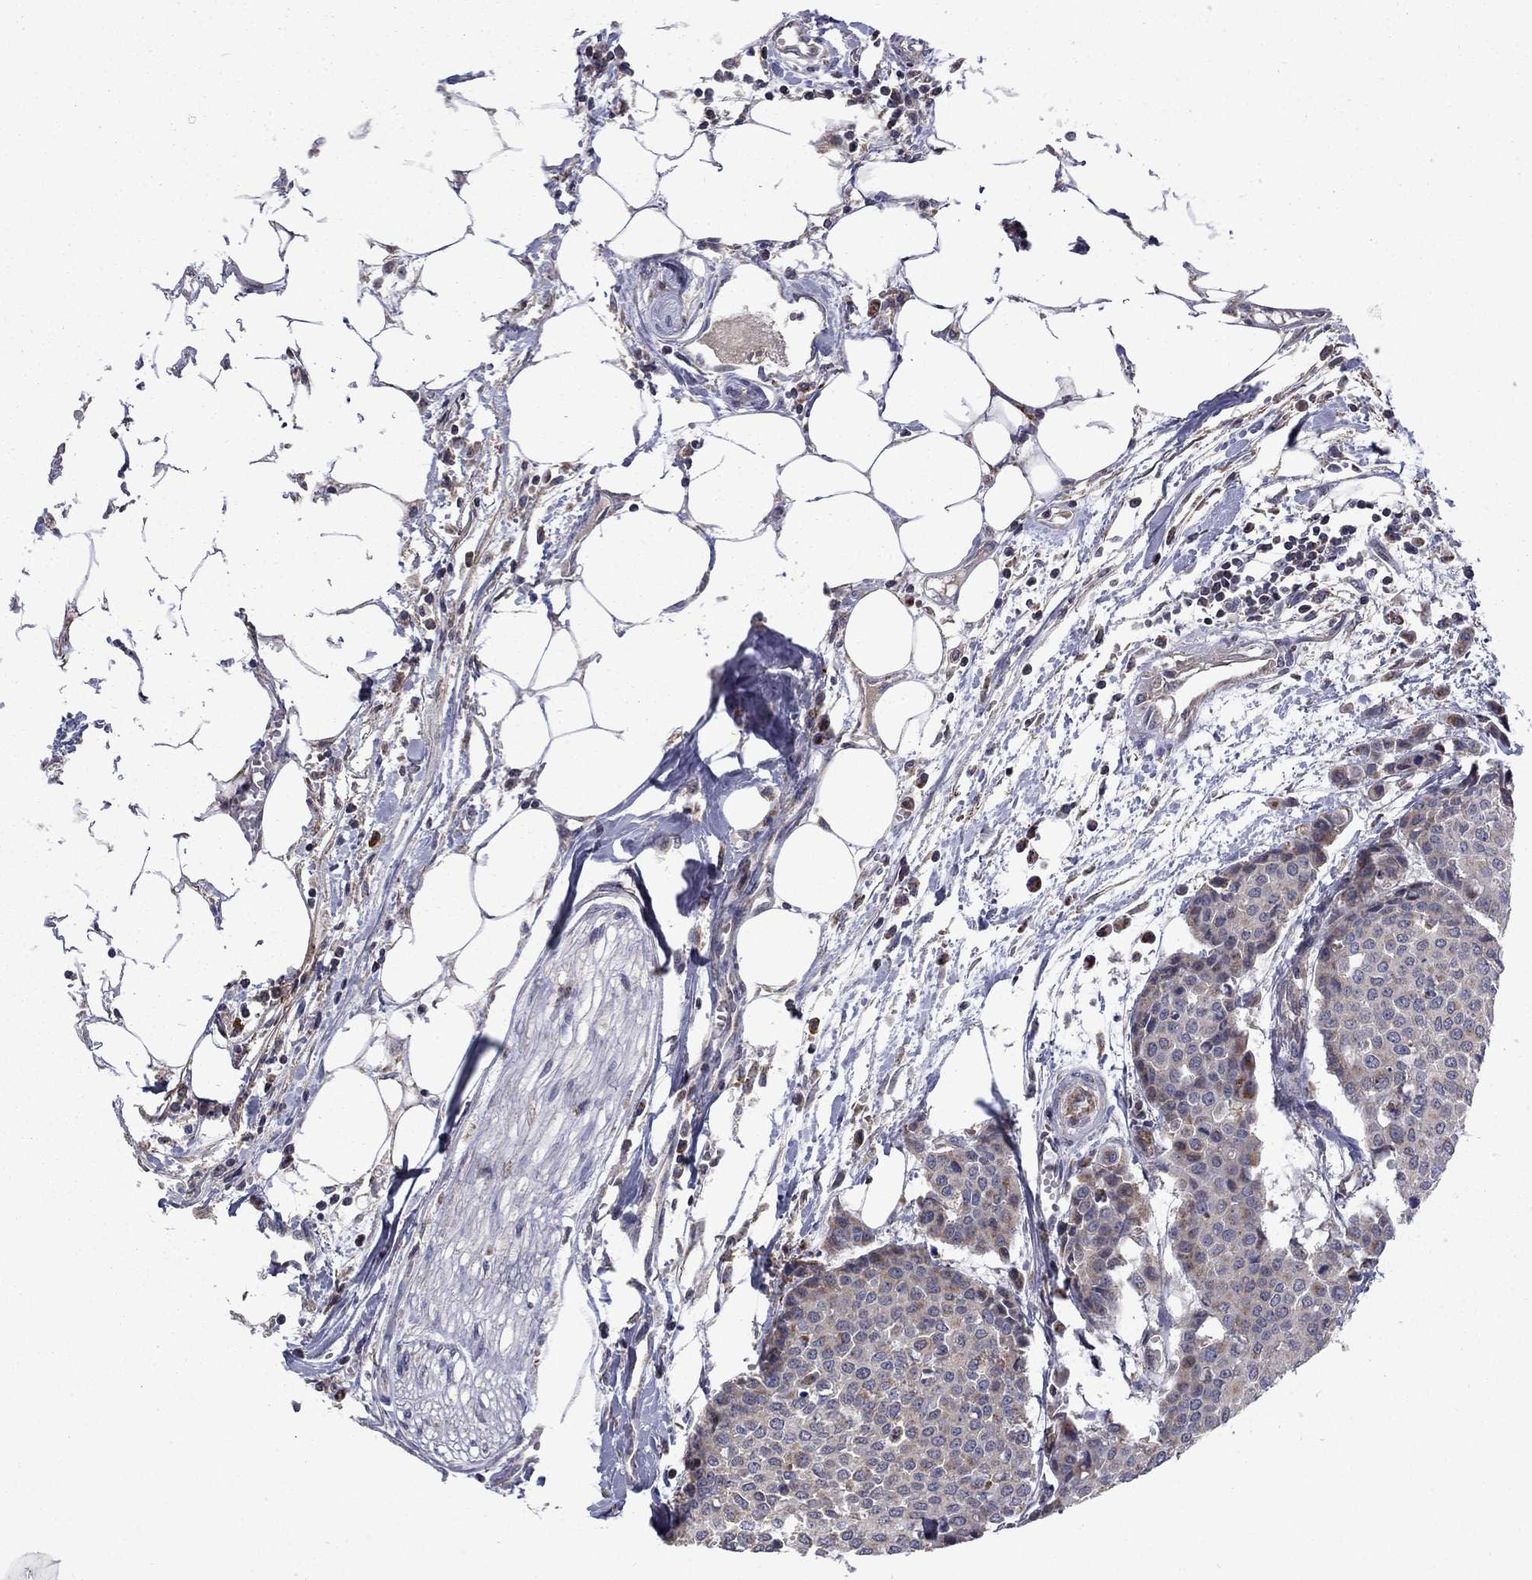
{"staining": {"intensity": "weak", "quantity": "<25%", "location": "cytoplasmic/membranous"}, "tissue": "carcinoid", "cell_type": "Tumor cells", "image_type": "cancer", "snomed": [{"axis": "morphology", "description": "Carcinoid, malignant, NOS"}, {"axis": "topography", "description": "Colon"}], "caption": "An immunohistochemistry (IHC) image of carcinoid is shown. There is no staining in tumor cells of carcinoid.", "gene": "DOP1B", "patient": {"sex": "male", "age": 81}}